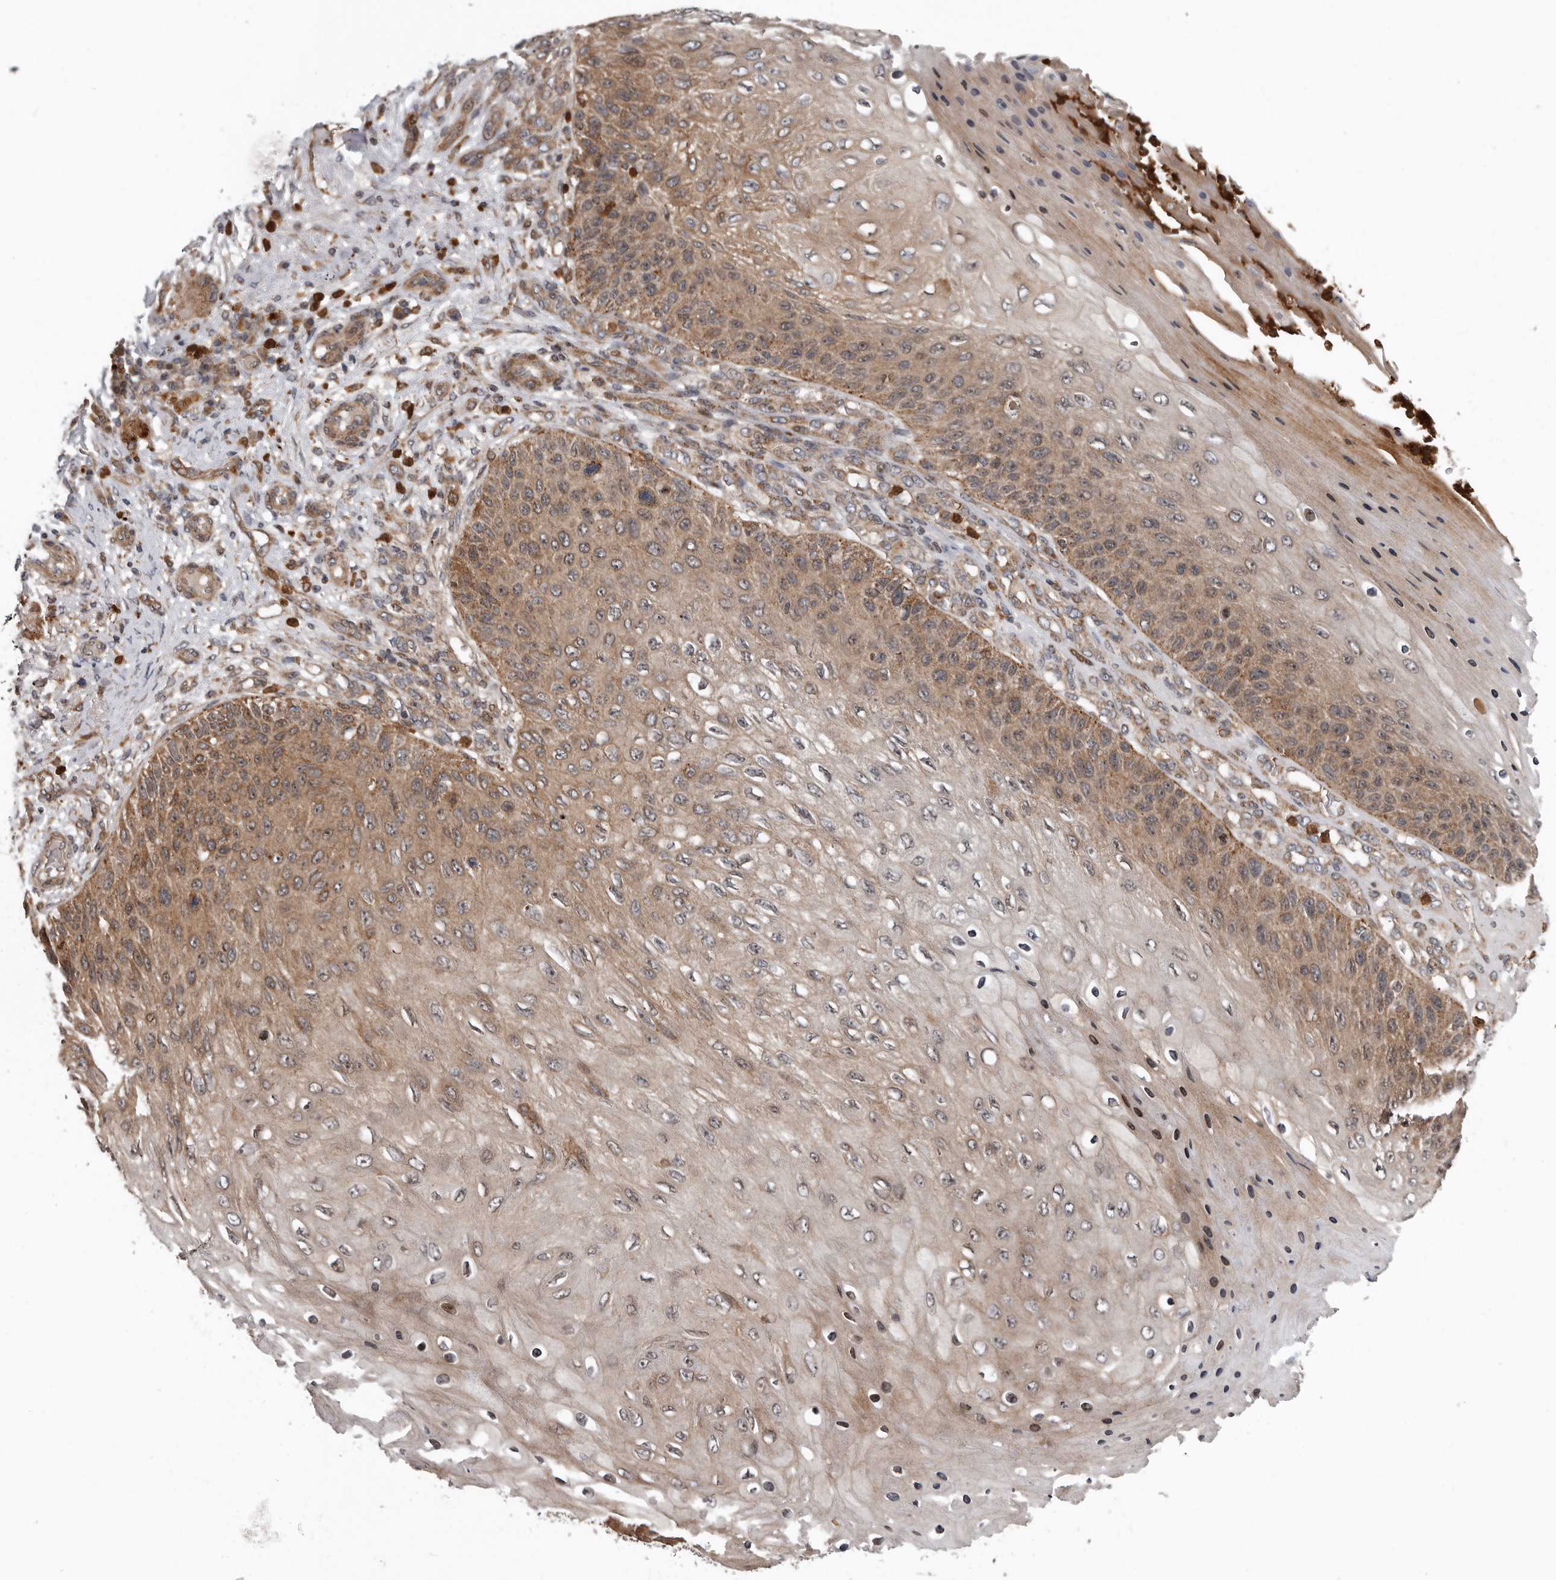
{"staining": {"intensity": "moderate", "quantity": ">75%", "location": "cytoplasmic/membranous"}, "tissue": "skin cancer", "cell_type": "Tumor cells", "image_type": "cancer", "snomed": [{"axis": "morphology", "description": "Squamous cell carcinoma, NOS"}, {"axis": "topography", "description": "Skin"}], "caption": "Immunohistochemistry image of skin cancer stained for a protein (brown), which exhibits medium levels of moderate cytoplasmic/membranous positivity in approximately >75% of tumor cells.", "gene": "FGFR4", "patient": {"sex": "female", "age": 88}}